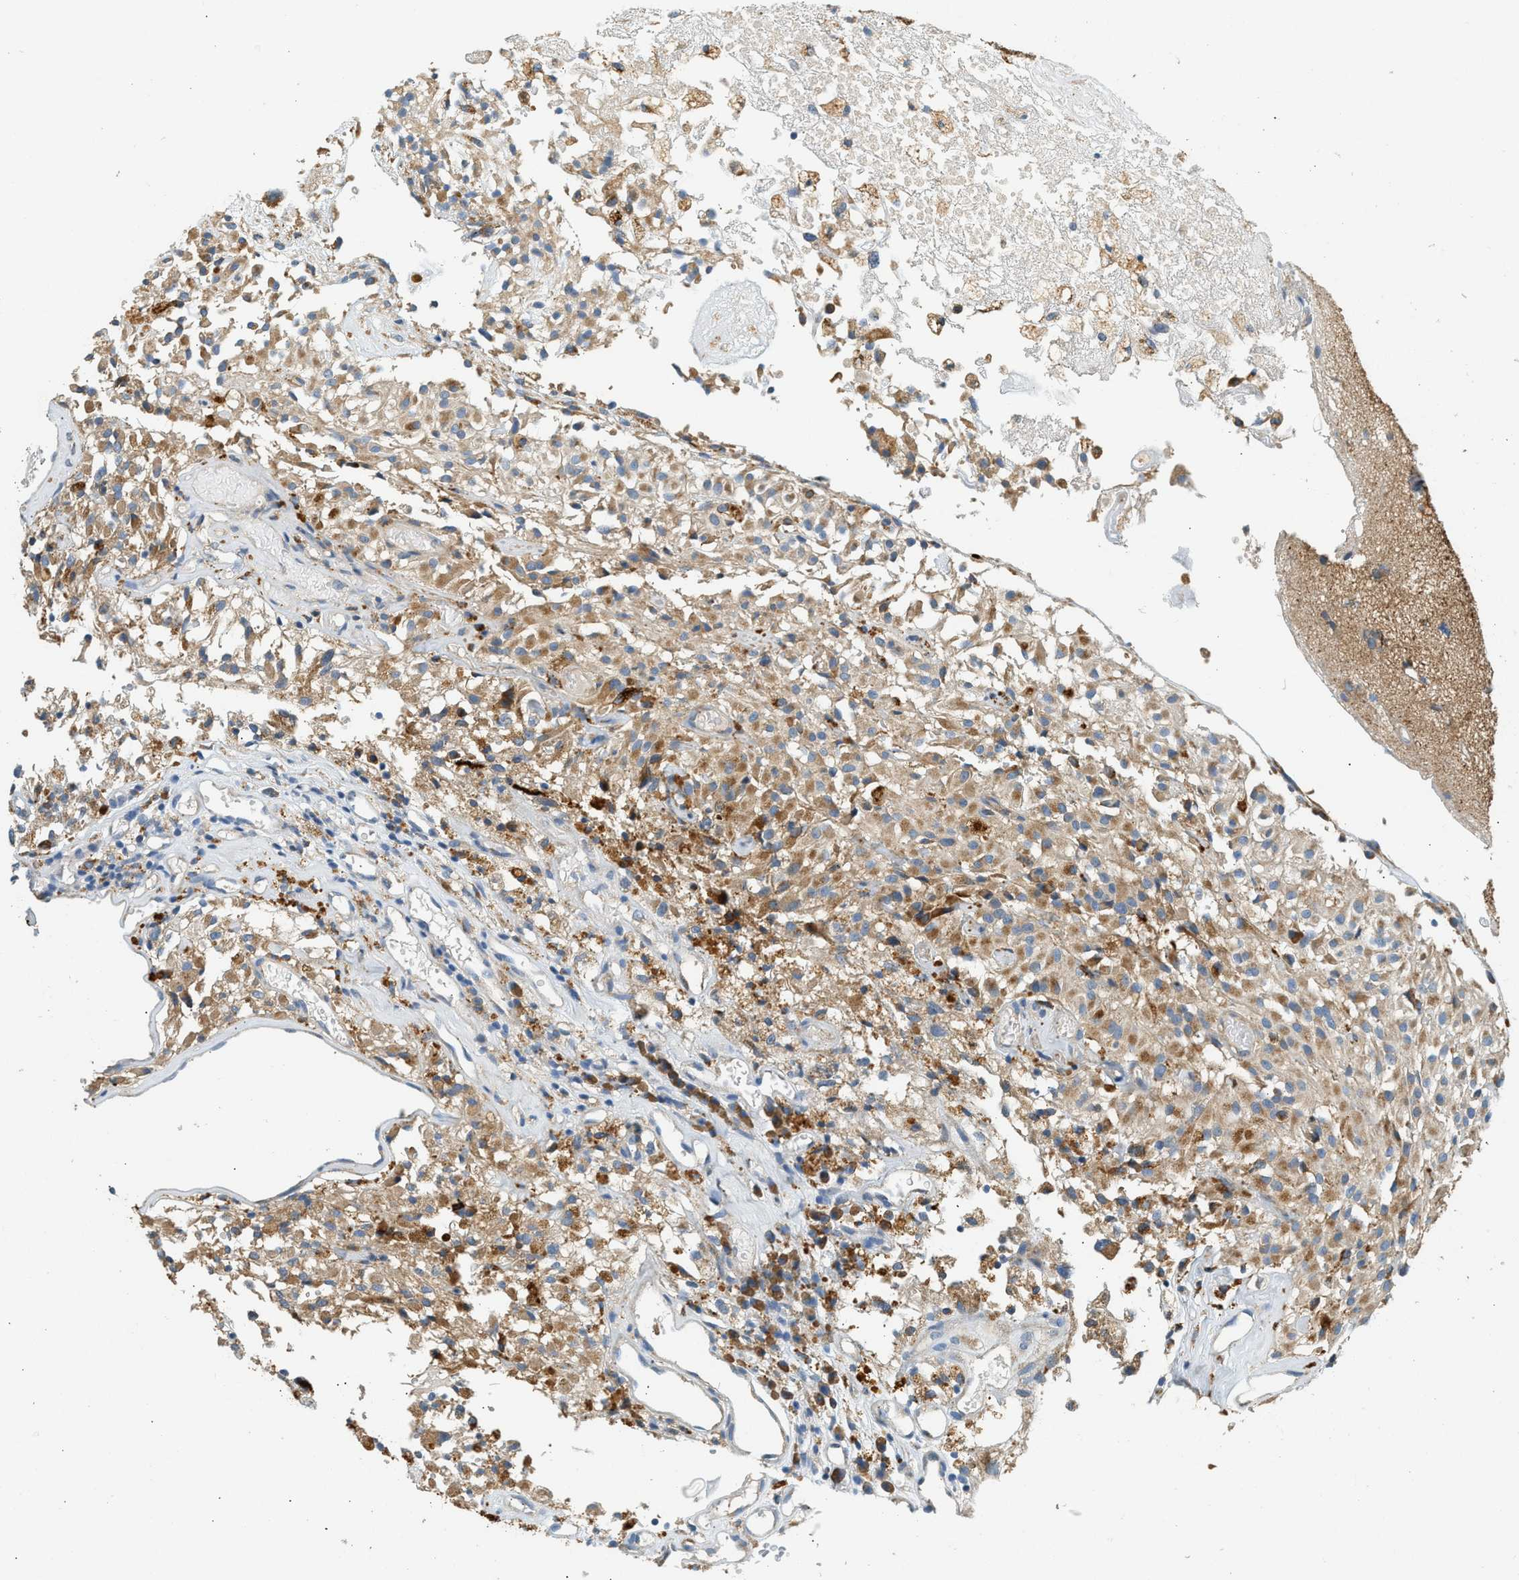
{"staining": {"intensity": "moderate", "quantity": ">75%", "location": "cytoplasmic/membranous"}, "tissue": "glioma", "cell_type": "Tumor cells", "image_type": "cancer", "snomed": [{"axis": "morphology", "description": "Glioma, malignant, High grade"}, {"axis": "topography", "description": "Brain"}], "caption": "Protein expression analysis of human glioma reveals moderate cytoplasmic/membranous positivity in approximately >75% of tumor cells. The protein is stained brown, and the nuclei are stained in blue (DAB IHC with brightfield microscopy, high magnification).", "gene": "CTSB", "patient": {"sex": "female", "age": 59}}